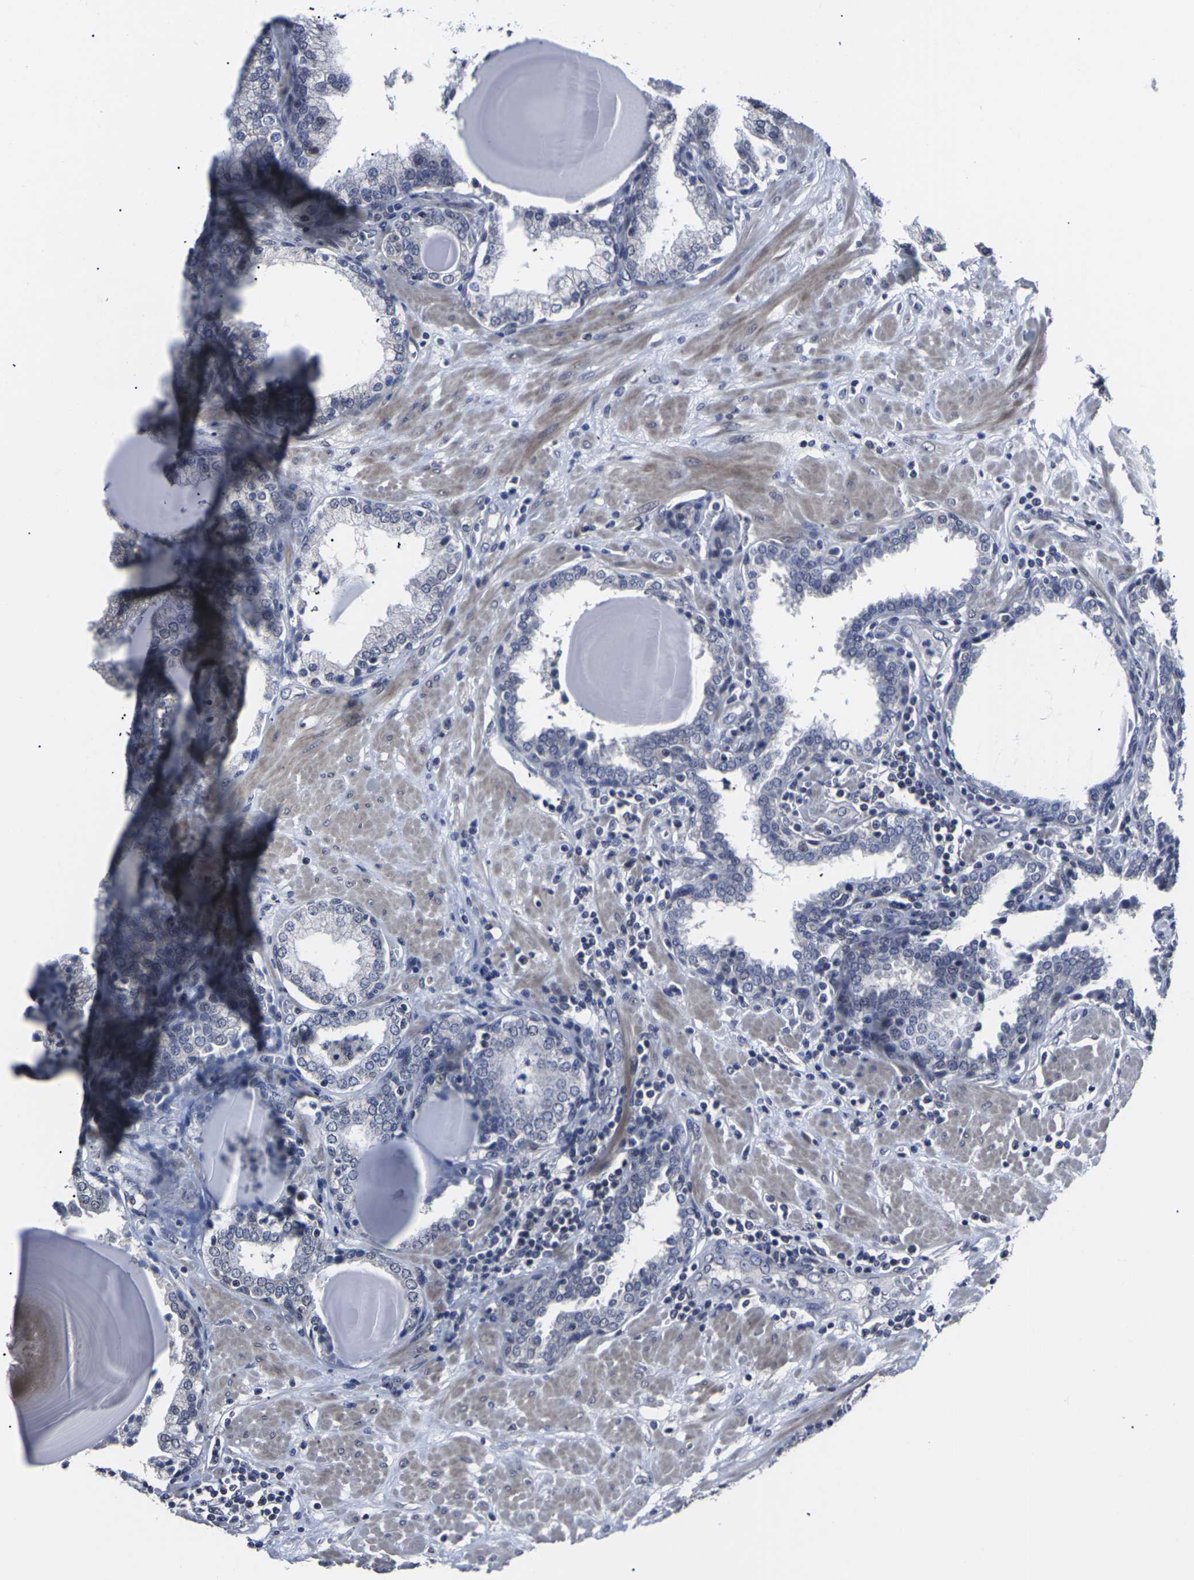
{"staining": {"intensity": "negative", "quantity": "none", "location": "none"}, "tissue": "prostate", "cell_type": "Glandular cells", "image_type": "normal", "snomed": [{"axis": "morphology", "description": "Normal tissue, NOS"}, {"axis": "topography", "description": "Prostate"}], "caption": "Immunohistochemical staining of benign human prostate reveals no significant staining in glandular cells. (Immunohistochemistry, brightfield microscopy, high magnification).", "gene": "MSANTD4", "patient": {"sex": "male", "age": 51}}